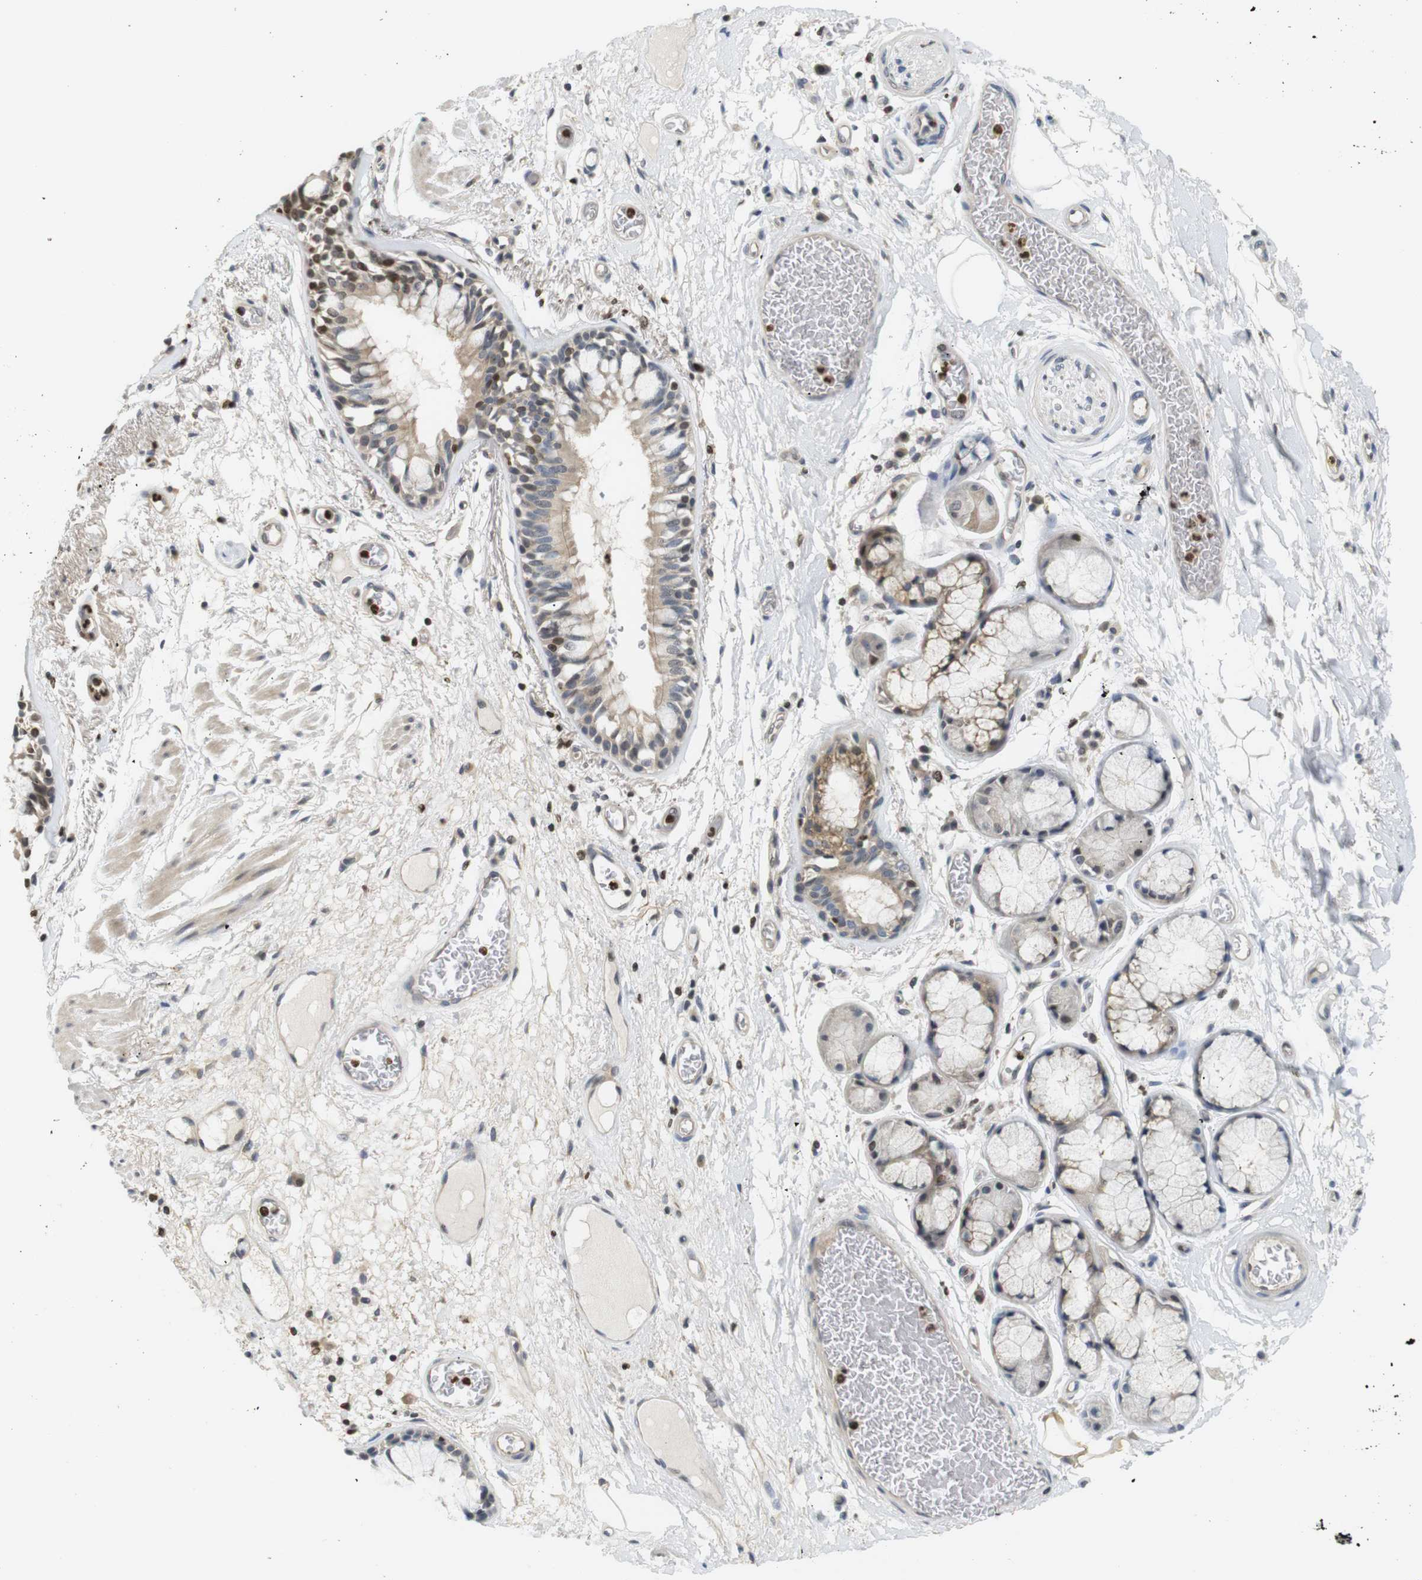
{"staining": {"intensity": "moderate", "quantity": ">75%", "location": "cytoplasmic/membranous,nuclear"}, "tissue": "bronchus", "cell_type": "Respiratory epithelial cells", "image_type": "normal", "snomed": [{"axis": "morphology", "description": "Normal tissue, NOS"}, {"axis": "topography", "description": "Bronchus"}], "caption": "Normal bronchus was stained to show a protein in brown. There is medium levels of moderate cytoplasmic/membranous,nuclear staining in approximately >75% of respiratory epithelial cells. Immunohistochemistry (ihc) stains the protein of interest in brown and the nuclei are stained blue.", "gene": "MBD1", "patient": {"sex": "male", "age": 66}}